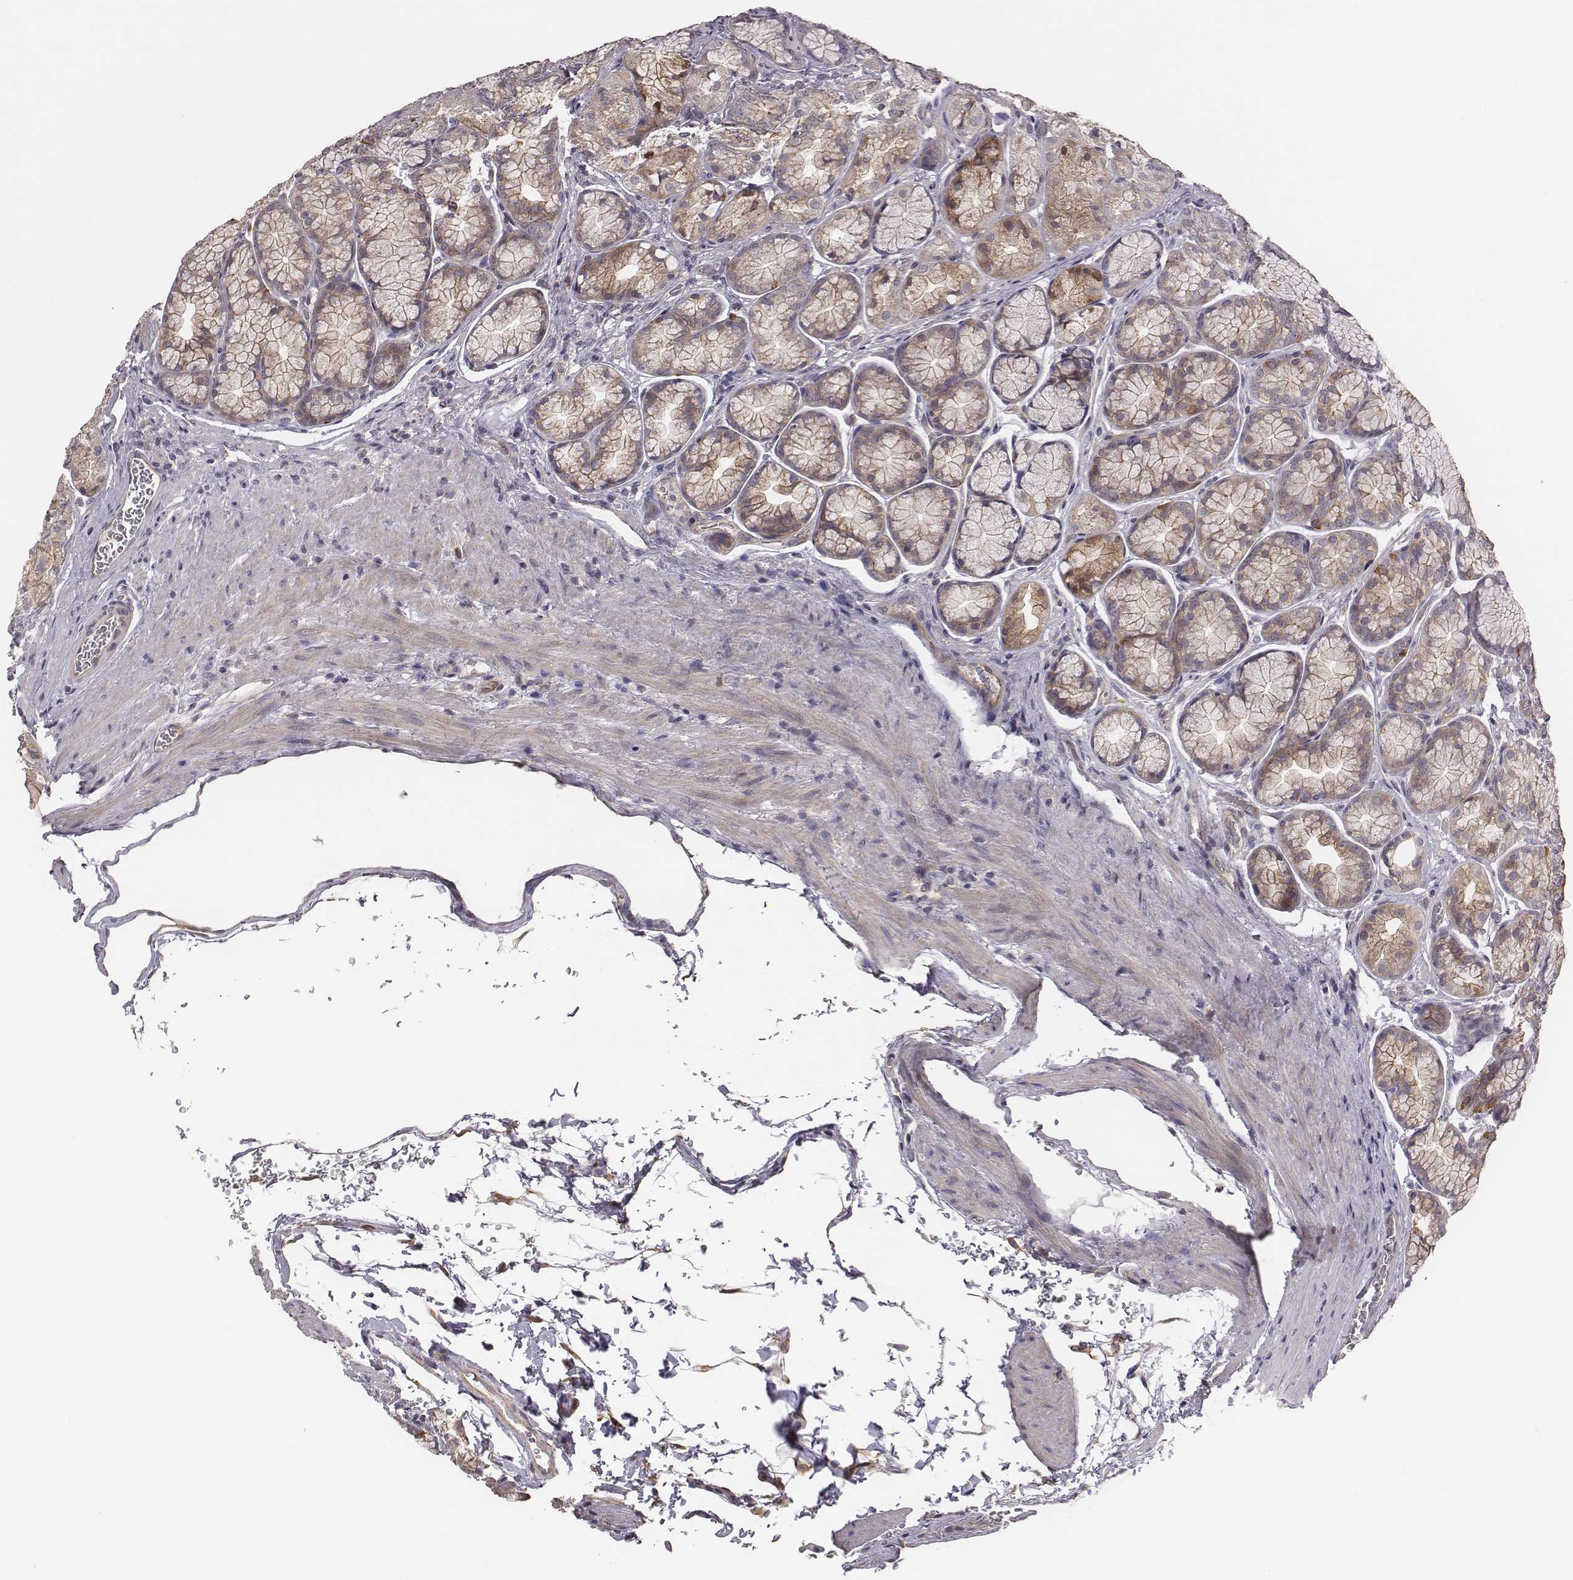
{"staining": {"intensity": "weak", "quantity": "25%-75%", "location": "cytoplasmic/membranous"}, "tissue": "stomach", "cell_type": "Glandular cells", "image_type": "normal", "snomed": [{"axis": "morphology", "description": "Normal tissue, NOS"}, {"axis": "morphology", "description": "Adenocarcinoma, NOS"}, {"axis": "morphology", "description": "Adenocarcinoma, High grade"}, {"axis": "topography", "description": "Stomach, upper"}, {"axis": "topography", "description": "Stomach"}], "caption": "Stomach was stained to show a protein in brown. There is low levels of weak cytoplasmic/membranous staining in about 25%-75% of glandular cells. (DAB (3,3'-diaminobenzidine) IHC, brown staining for protein, blue staining for nuclei).", "gene": "SCARF1", "patient": {"sex": "female", "age": 65}}